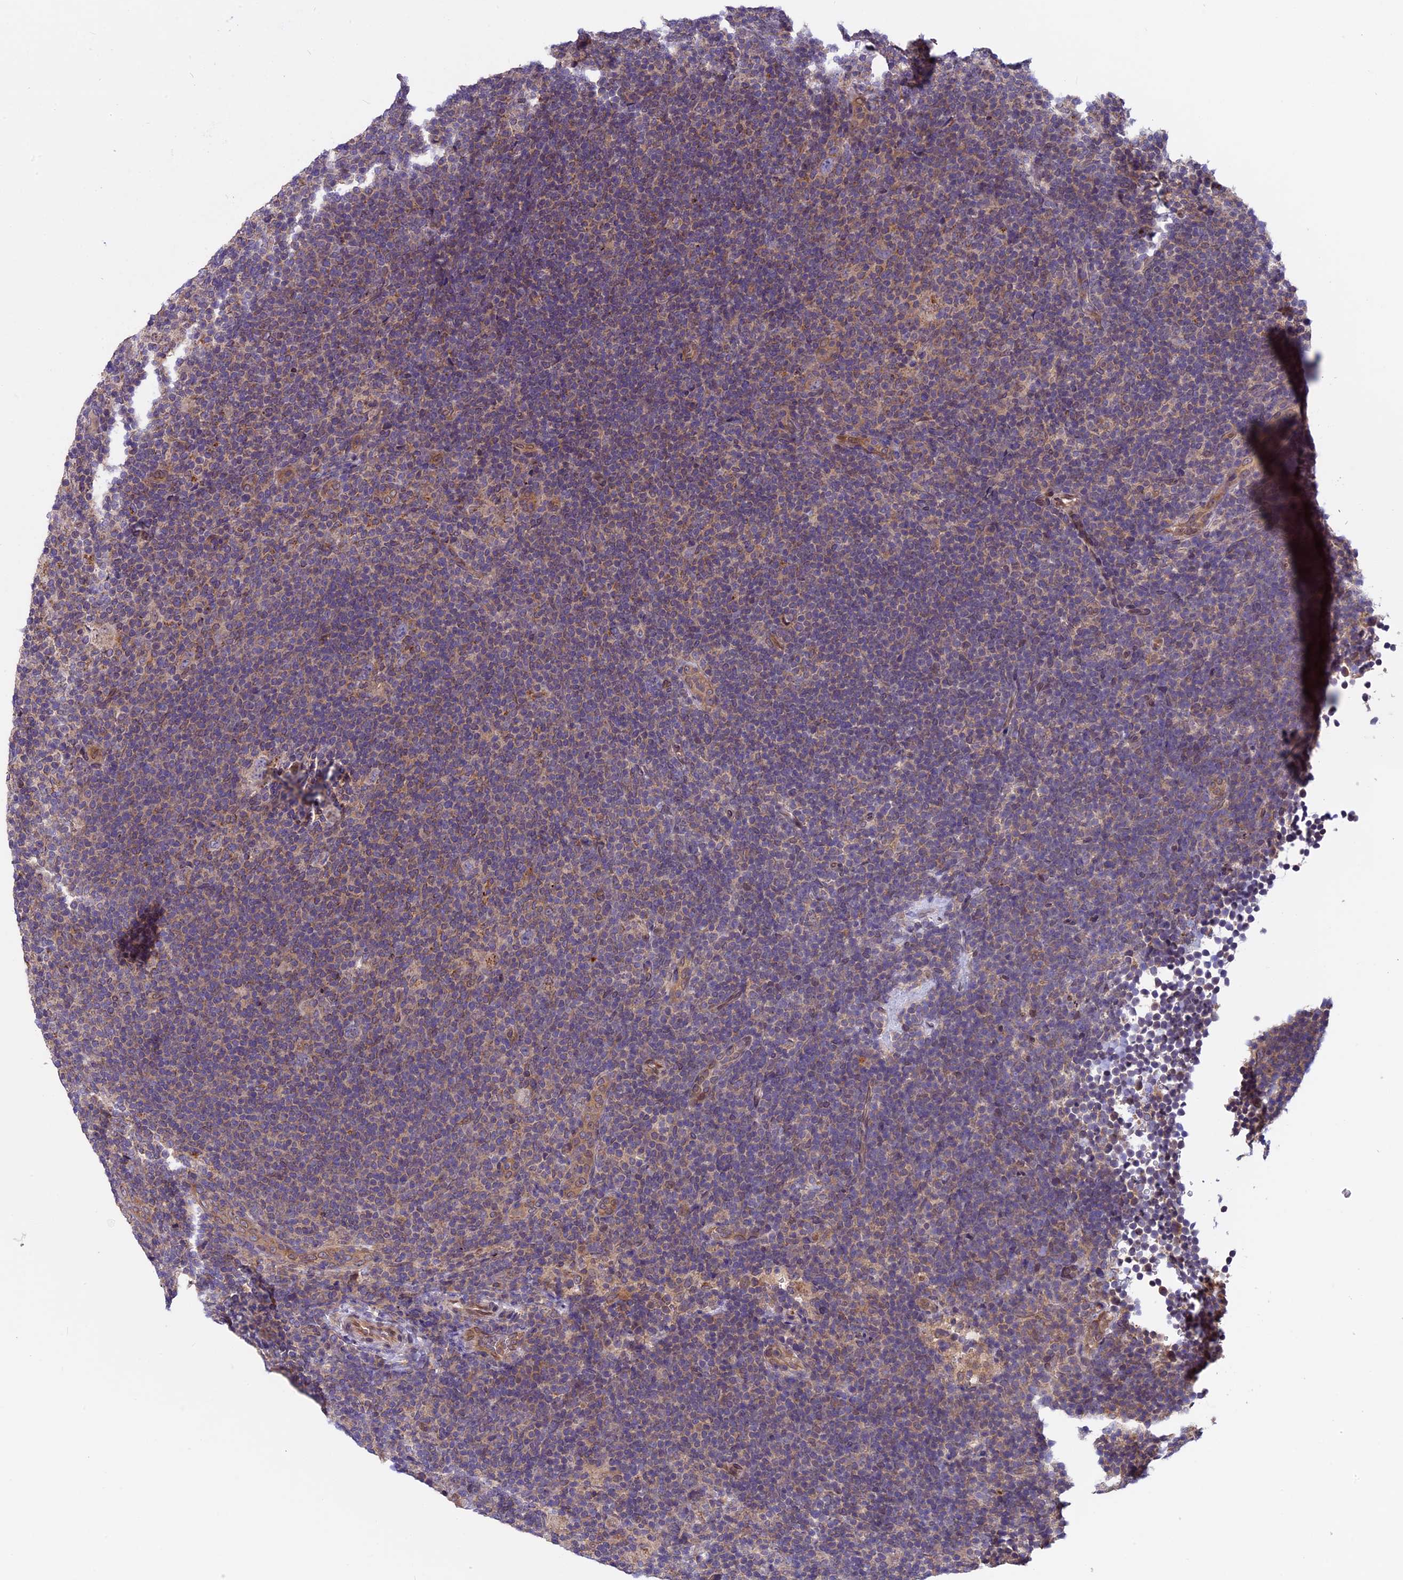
{"staining": {"intensity": "moderate", "quantity": "<25%", "location": "cytoplasmic/membranous"}, "tissue": "lymphoma", "cell_type": "Tumor cells", "image_type": "cancer", "snomed": [{"axis": "morphology", "description": "Hodgkin's disease, NOS"}, {"axis": "topography", "description": "Lymph node"}], "caption": "Immunohistochemistry (IHC) staining of Hodgkin's disease, which demonstrates low levels of moderate cytoplasmic/membranous expression in approximately <25% of tumor cells indicating moderate cytoplasmic/membranous protein expression. The staining was performed using DAB (brown) for protein detection and nuclei were counterstained in hematoxylin (blue).", "gene": "CHMP2A", "patient": {"sex": "female", "age": 57}}